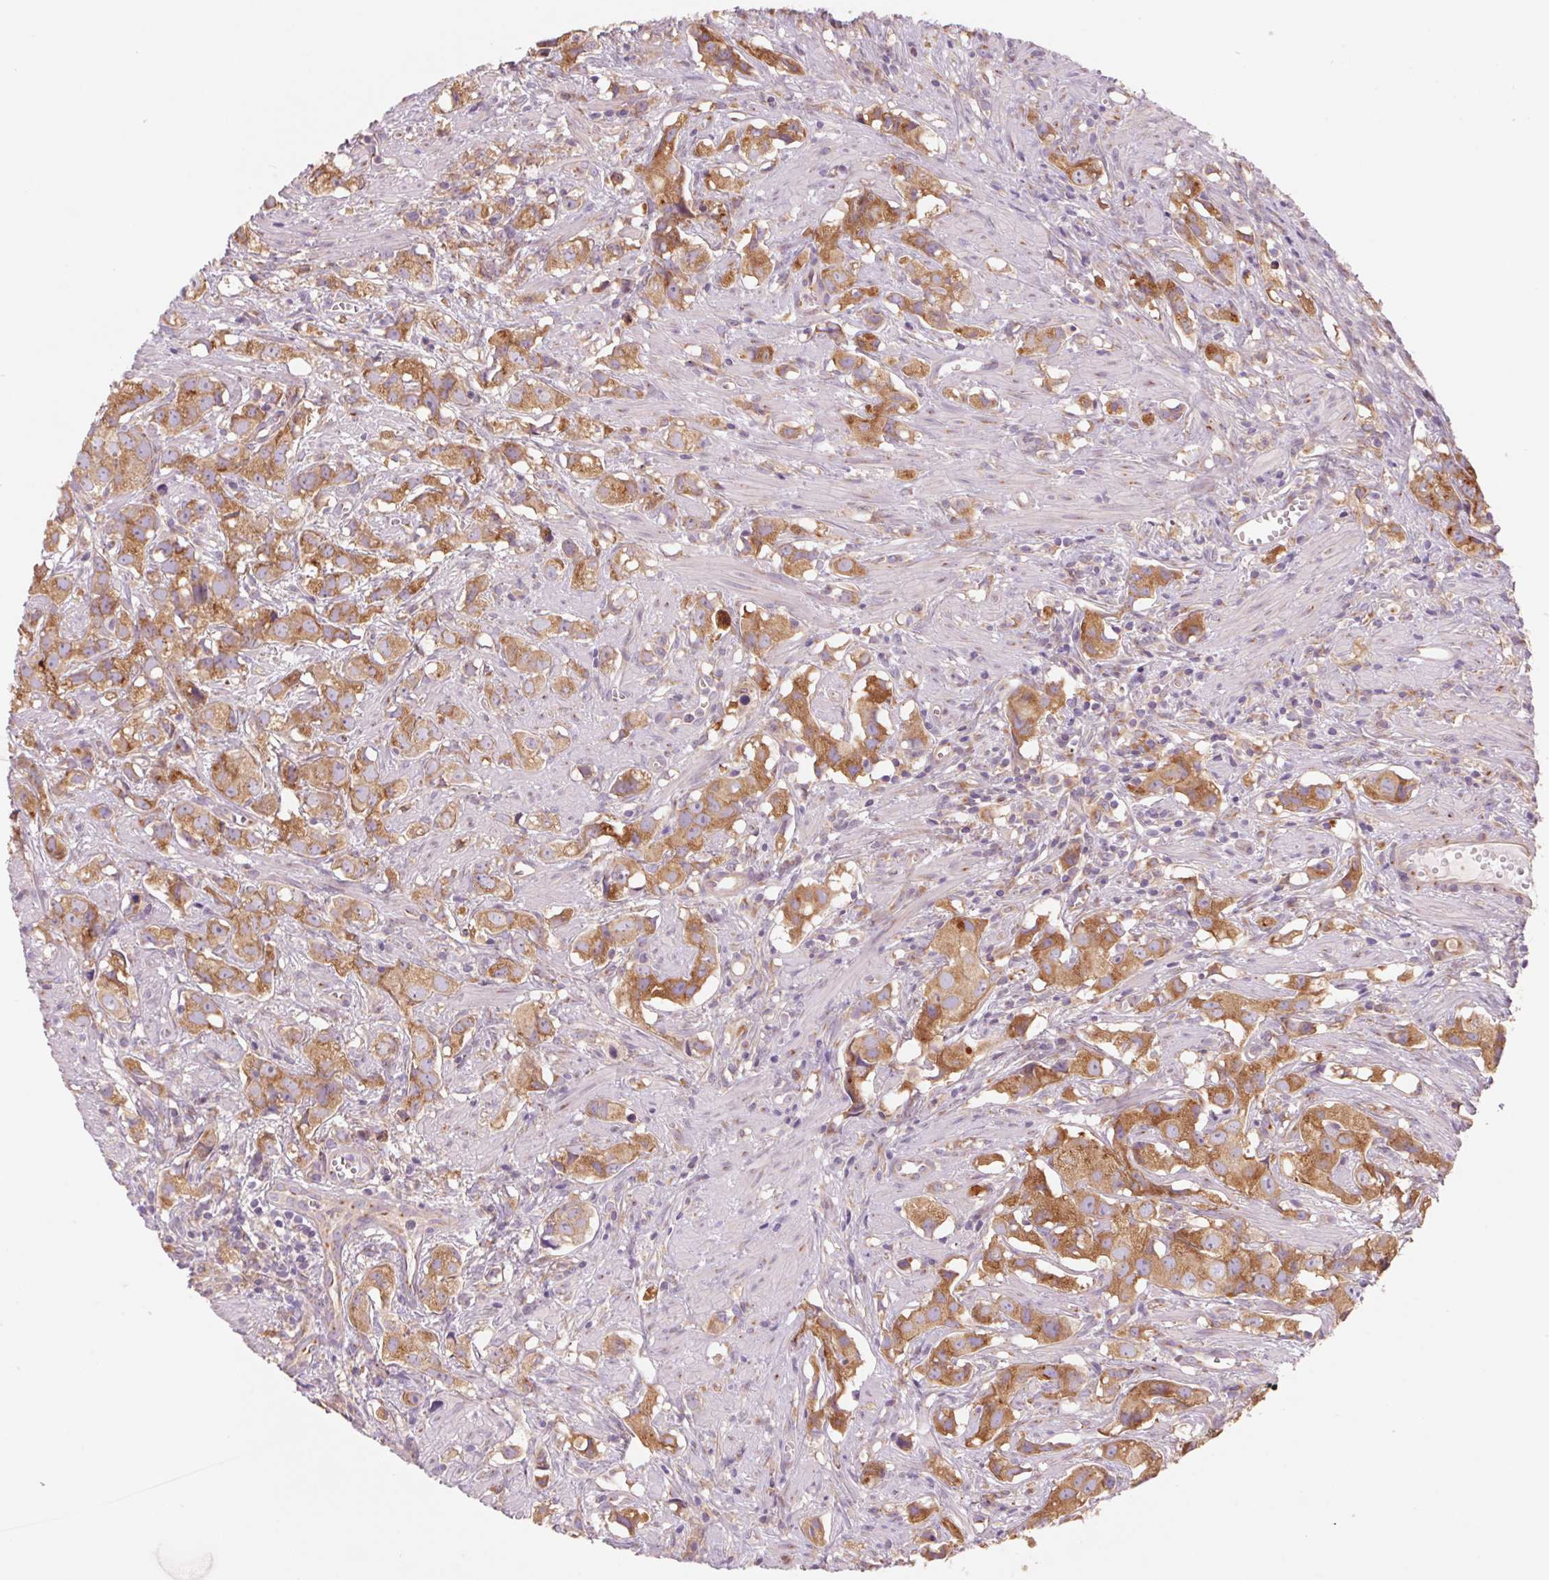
{"staining": {"intensity": "moderate", "quantity": ">75%", "location": "cytoplasmic/membranous"}, "tissue": "prostate cancer", "cell_type": "Tumor cells", "image_type": "cancer", "snomed": [{"axis": "morphology", "description": "Adenocarcinoma, High grade"}, {"axis": "topography", "description": "Prostate"}], "caption": "This is an image of immunohistochemistry (IHC) staining of prostate cancer (high-grade adenocarcinoma), which shows moderate positivity in the cytoplasmic/membranous of tumor cells.", "gene": "RAB1A", "patient": {"sex": "male", "age": 58}}